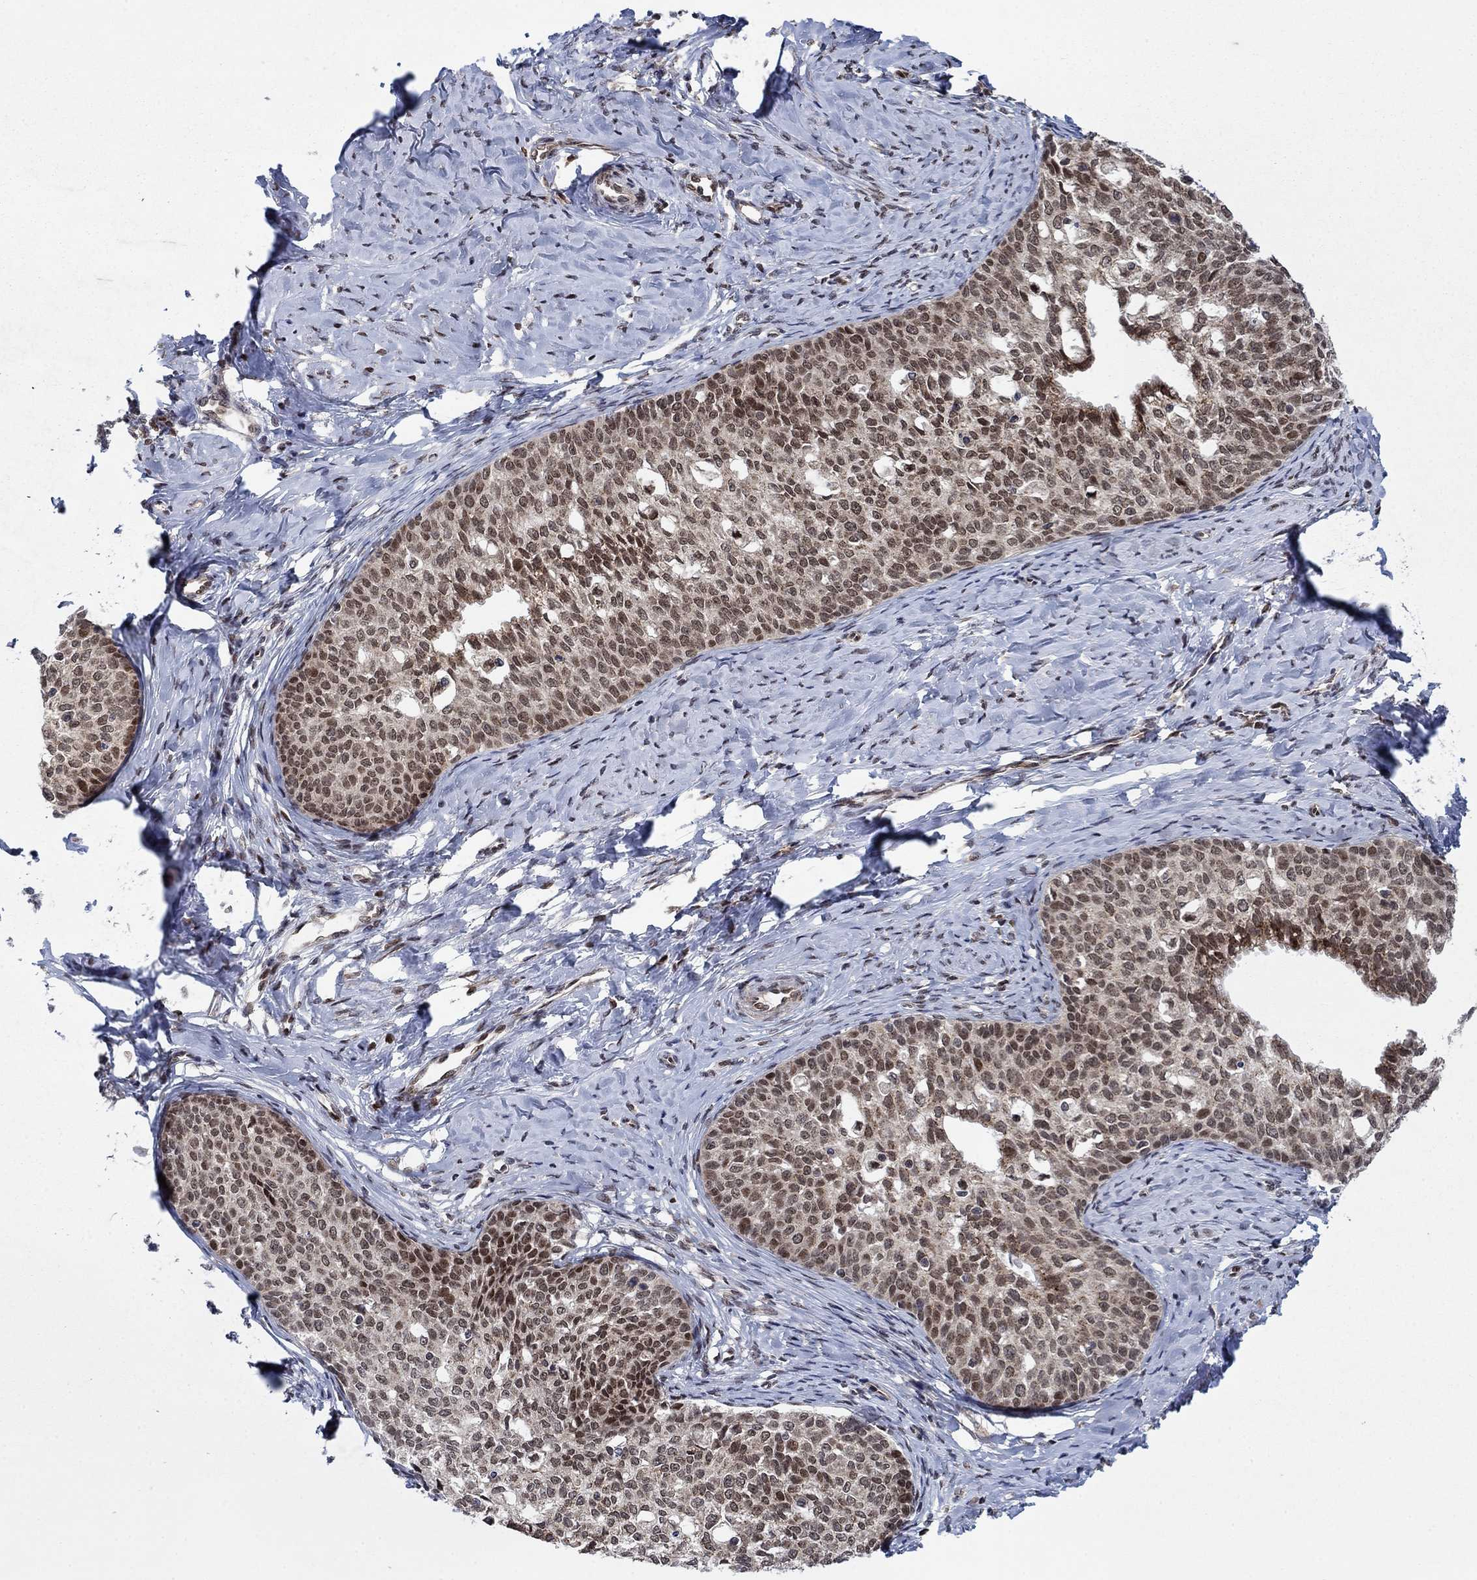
{"staining": {"intensity": "strong", "quantity": "<25%", "location": "nuclear"}, "tissue": "cervical cancer", "cell_type": "Tumor cells", "image_type": "cancer", "snomed": [{"axis": "morphology", "description": "Squamous cell carcinoma, NOS"}, {"axis": "topography", "description": "Cervix"}], "caption": "Immunohistochemical staining of cervical cancer (squamous cell carcinoma) exhibits medium levels of strong nuclear protein staining in about <25% of tumor cells.", "gene": "PRICKLE4", "patient": {"sex": "female", "age": 51}}